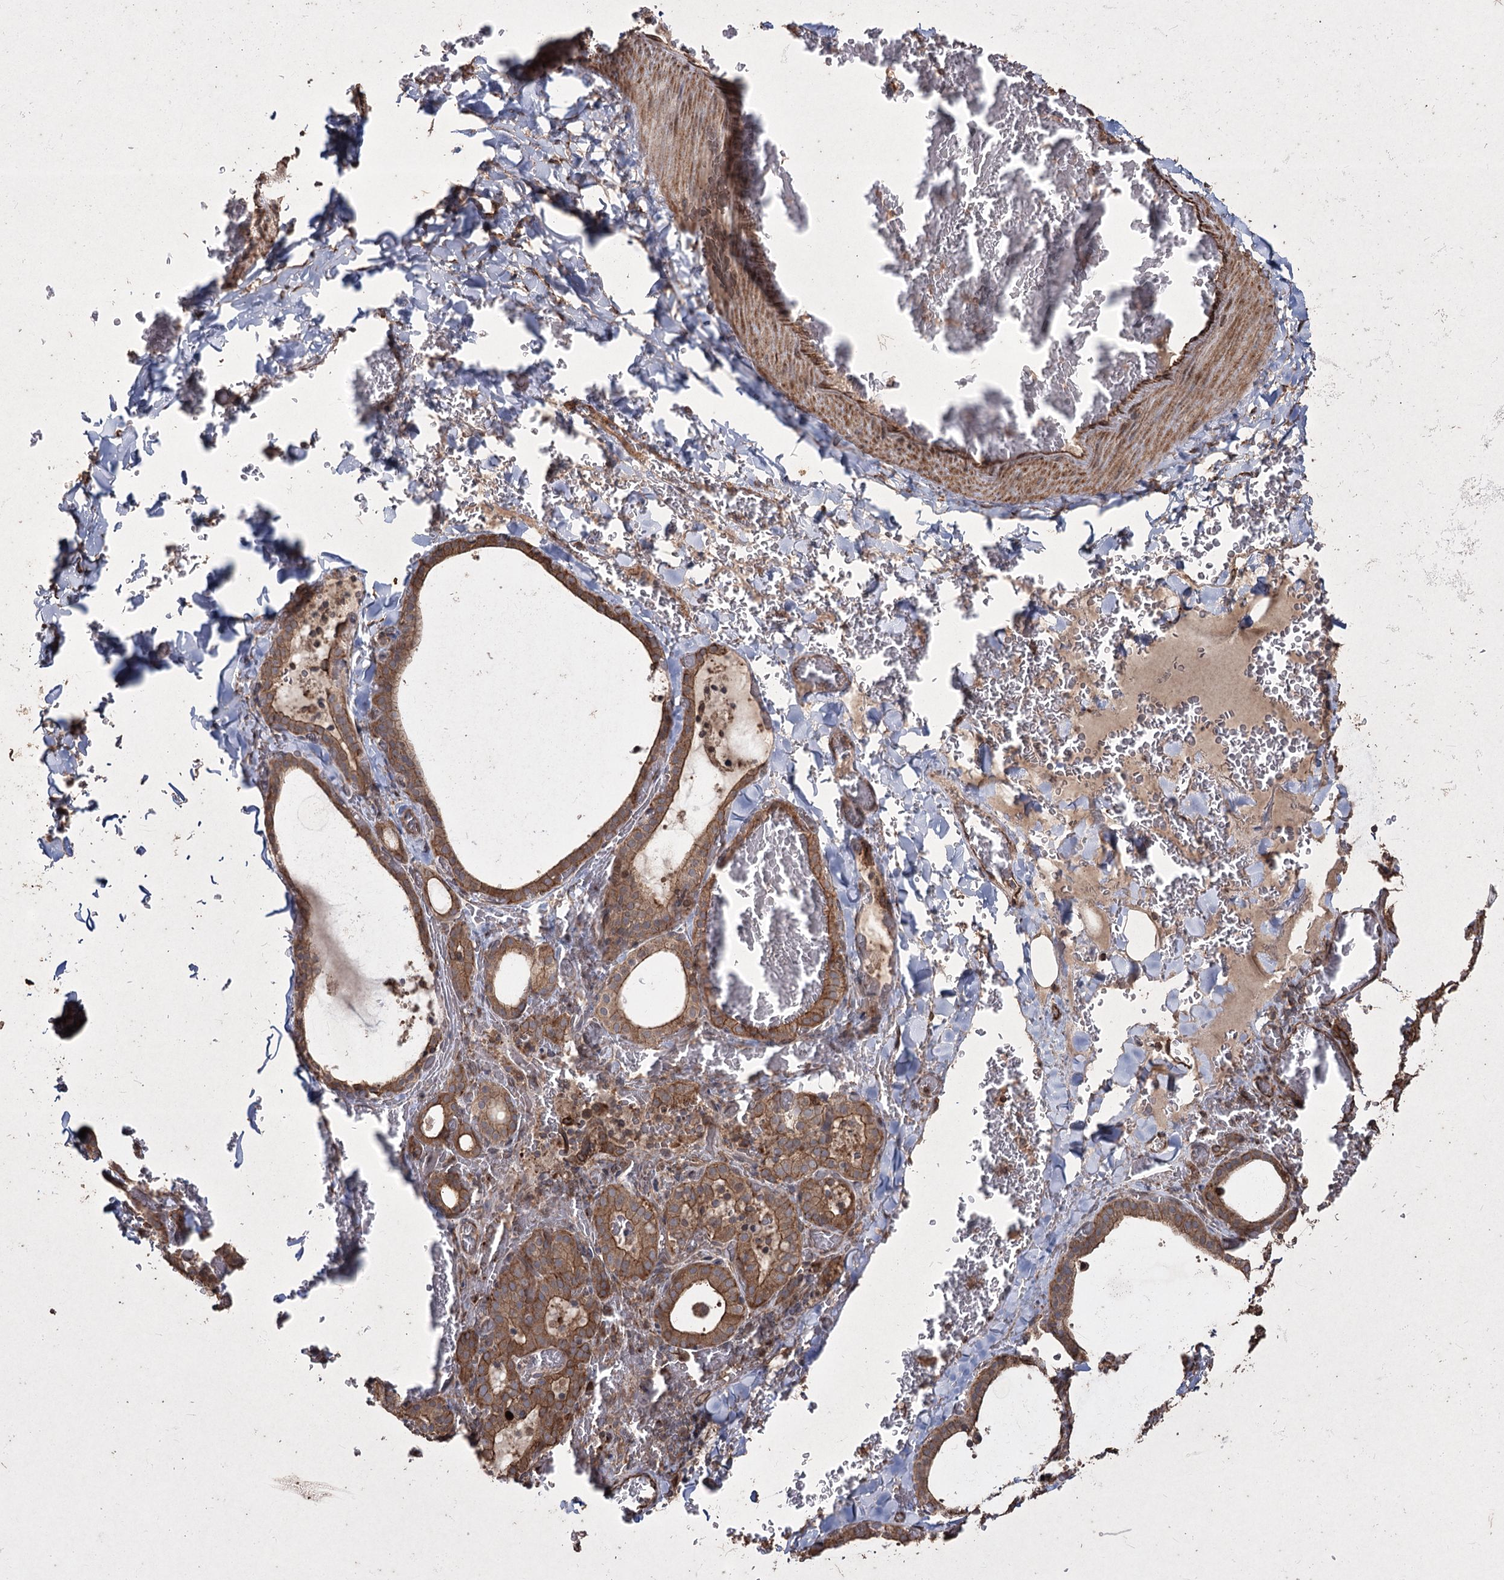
{"staining": {"intensity": "moderate", "quantity": ">75%", "location": "cytoplasmic/membranous,nuclear"}, "tissue": "thyroid gland", "cell_type": "Glandular cells", "image_type": "normal", "snomed": [{"axis": "morphology", "description": "Normal tissue, NOS"}, {"axis": "topography", "description": "Thyroid gland"}], "caption": "Brown immunohistochemical staining in unremarkable human thyroid gland reveals moderate cytoplasmic/membranous,nuclear staining in about >75% of glandular cells. The staining is performed using DAB (3,3'-diaminobenzidine) brown chromogen to label protein expression. The nuclei are counter-stained blue using hematoxylin.", "gene": "PRC1", "patient": {"sex": "female", "age": 39}}